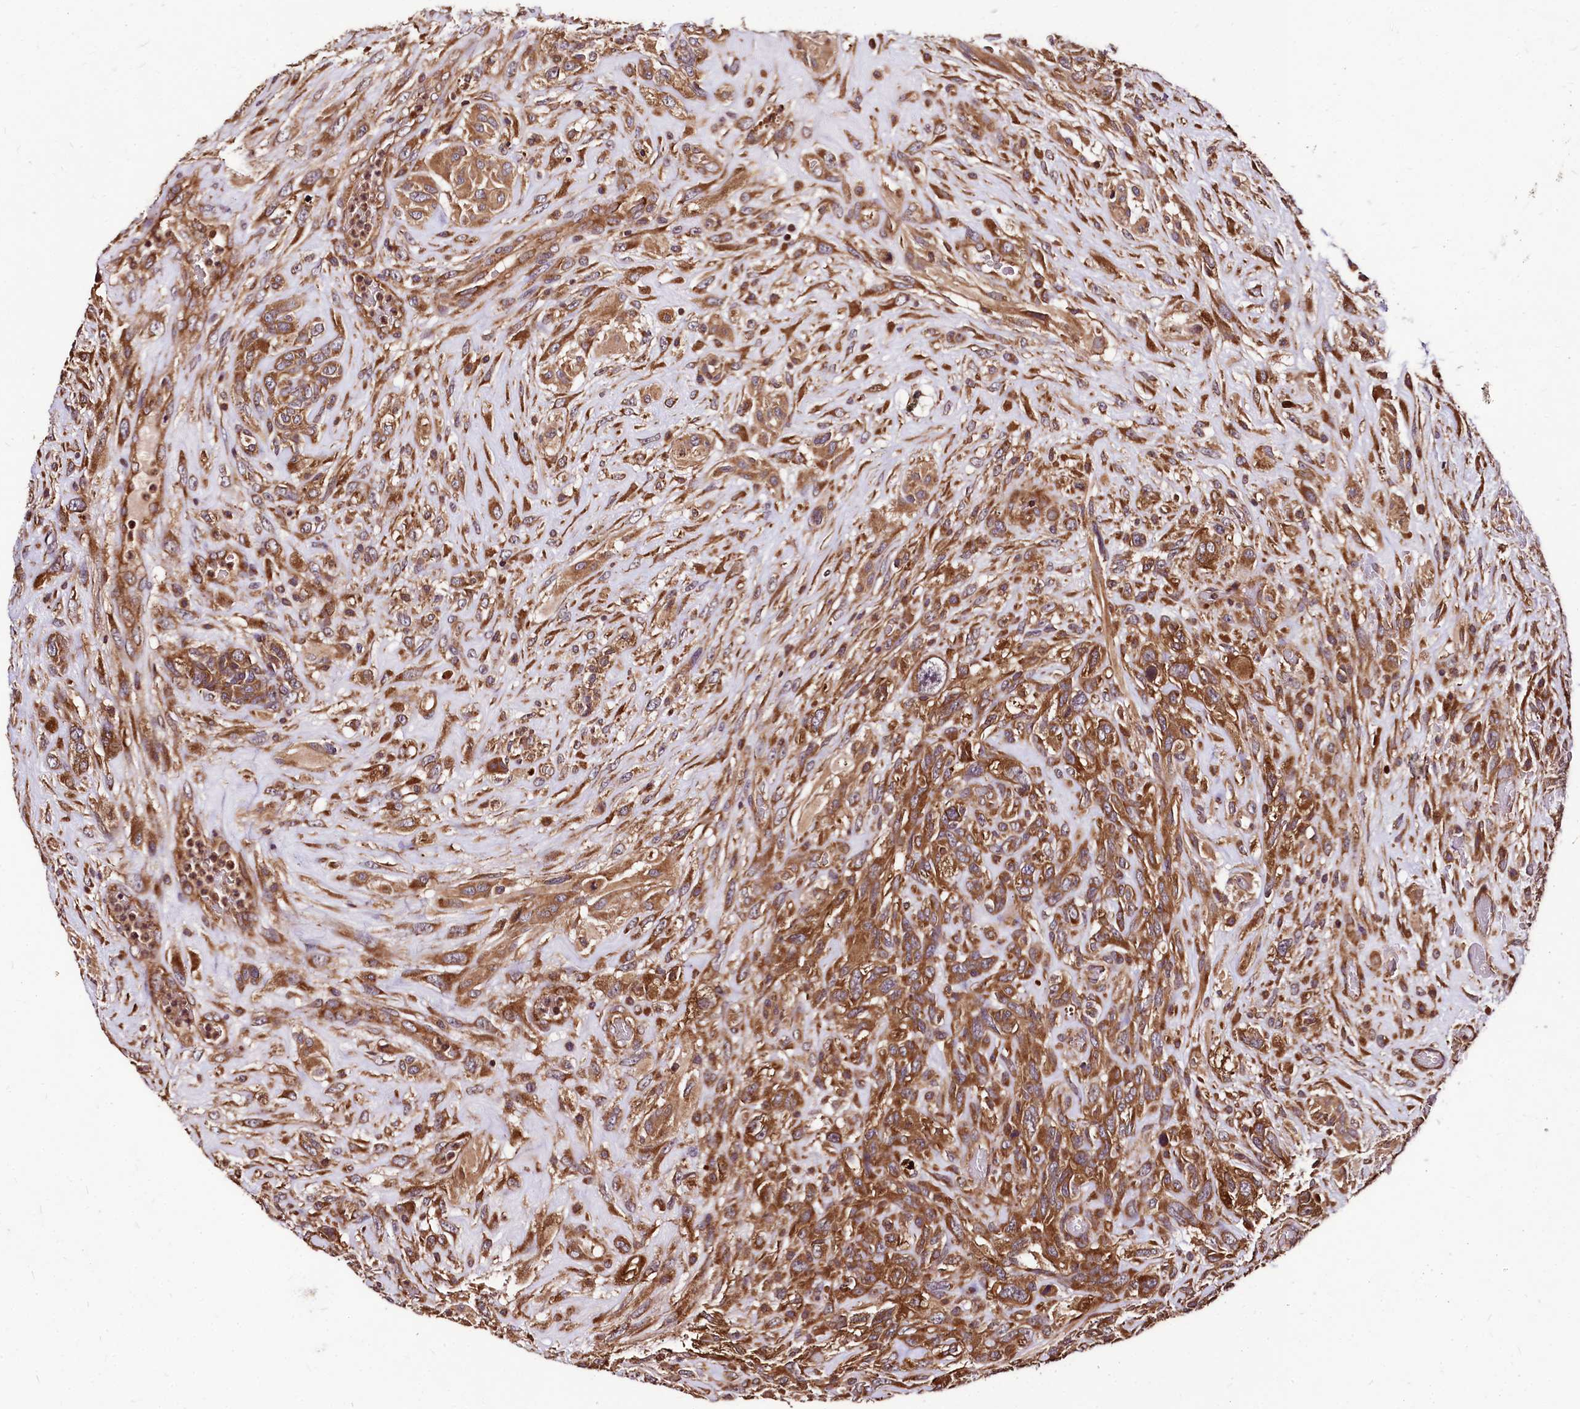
{"staining": {"intensity": "strong", "quantity": ">75%", "location": "cytoplasmic/membranous"}, "tissue": "glioma", "cell_type": "Tumor cells", "image_type": "cancer", "snomed": [{"axis": "morphology", "description": "Glioma, malignant, High grade"}, {"axis": "topography", "description": "Brain"}], "caption": "High-magnification brightfield microscopy of malignant glioma (high-grade) stained with DAB (brown) and counterstained with hematoxylin (blue). tumor cells exhibit strong cytoplasmic/membranous positivity is seen in approximately>75% of cells. (DAB IHC, brown staining for protein, blue staining for nuclei).", "gene": "LRSAM1", "patient": {"sex": "male", "age": 61}}